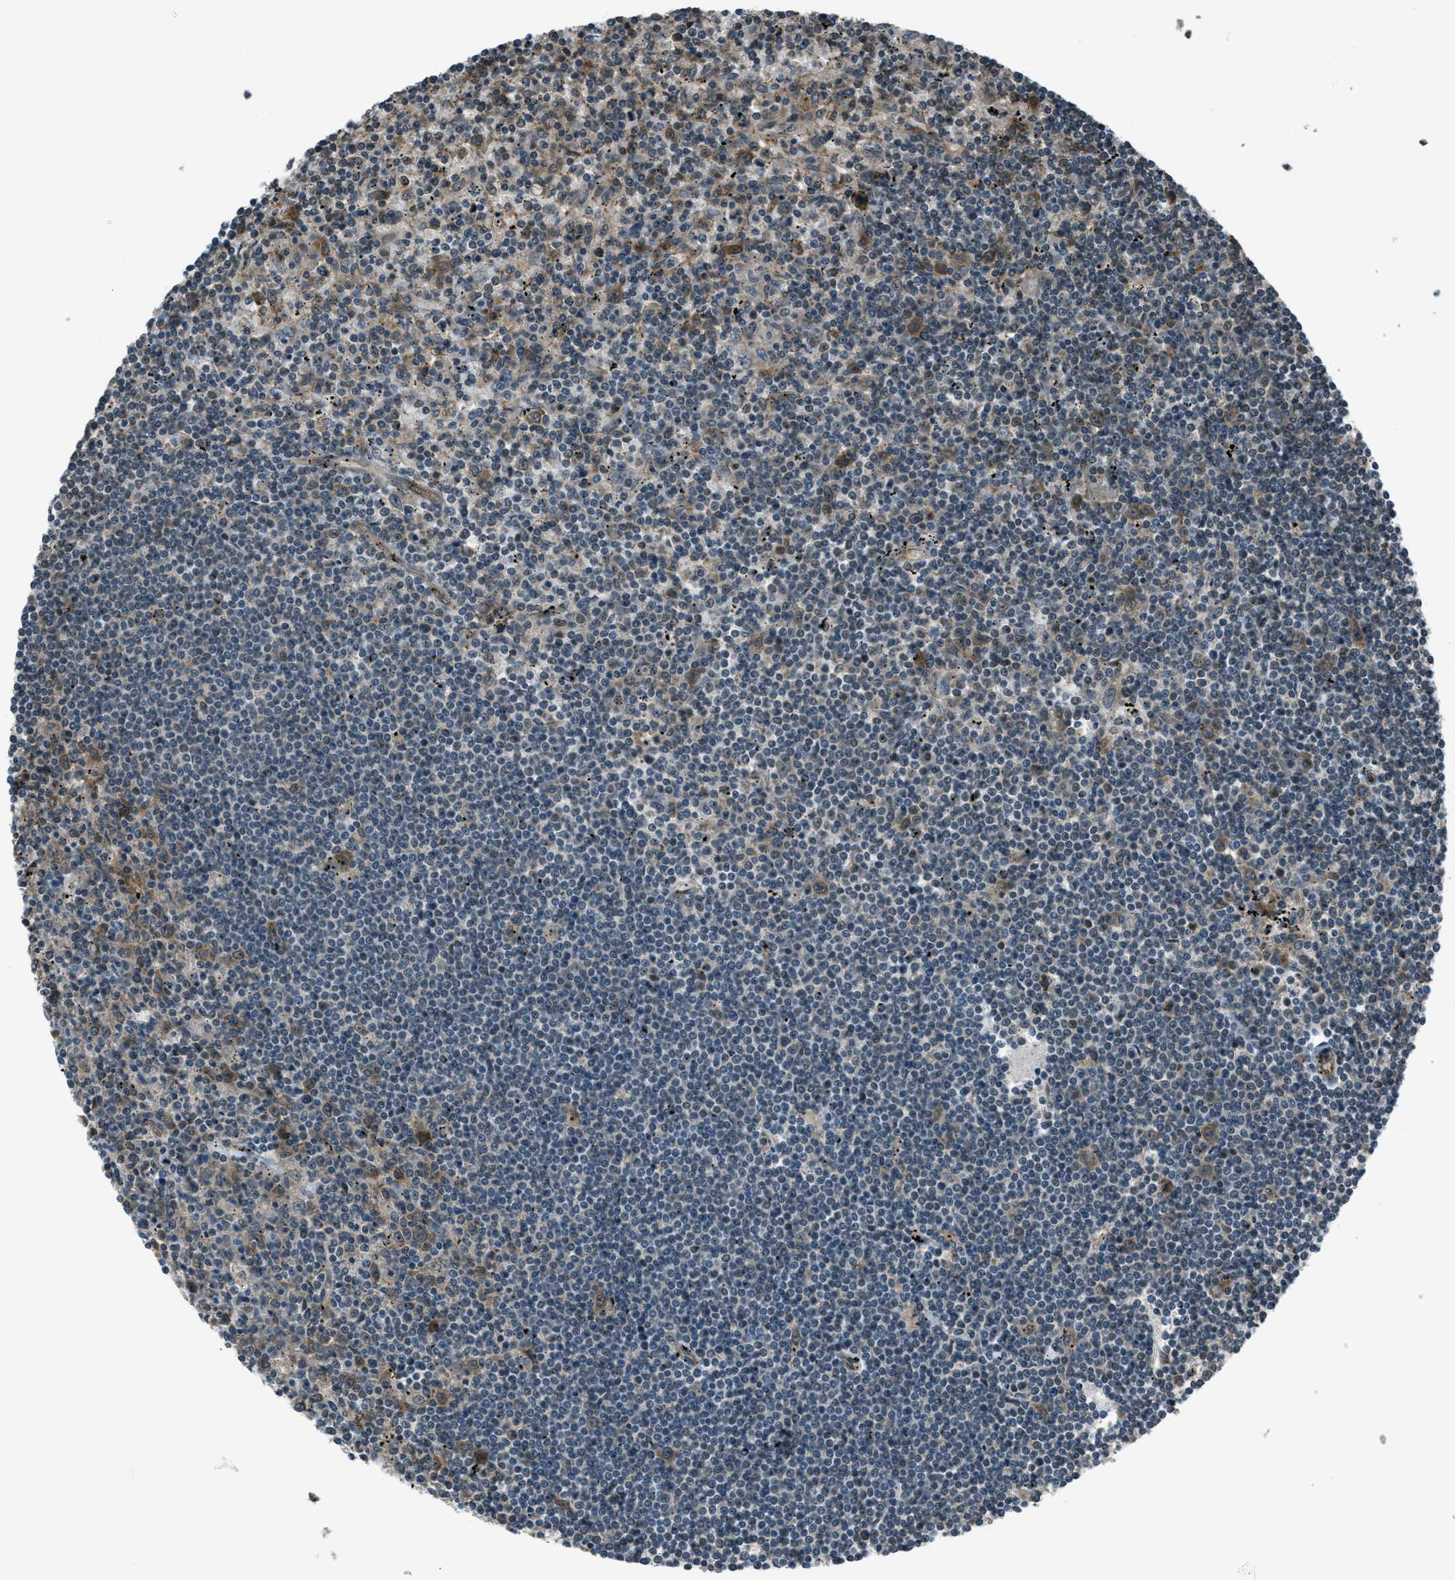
{"staining": {"intensity": "moderate", "quantity": "<25%", "location": "cytoplasmic/membranous"}, "tissue": "lymphoma", "cell_type": "Tumor cells", "image_type": "cancer", "snomed": [{"axis": "morphology", "description": "Malignant lymphoma, non-Hodgkin's type, Low grade"}, {"axis": "topography", "description": "Spleen"}], "caption": "Immunohistochemistry (IHC) micrograph of neoplastic tissue: malignant lymphoma, non-Hodgkin's type (low-grade) stained using immunohistochemistry displays low levels of moderate protein expression localized specifically in the cytoplasmic/membranous of tumor cells, appearing as a cytoplasmic/membranous brown color.", "gene": "ASAP2", "patient": {"sex": "male", "age": 76}}